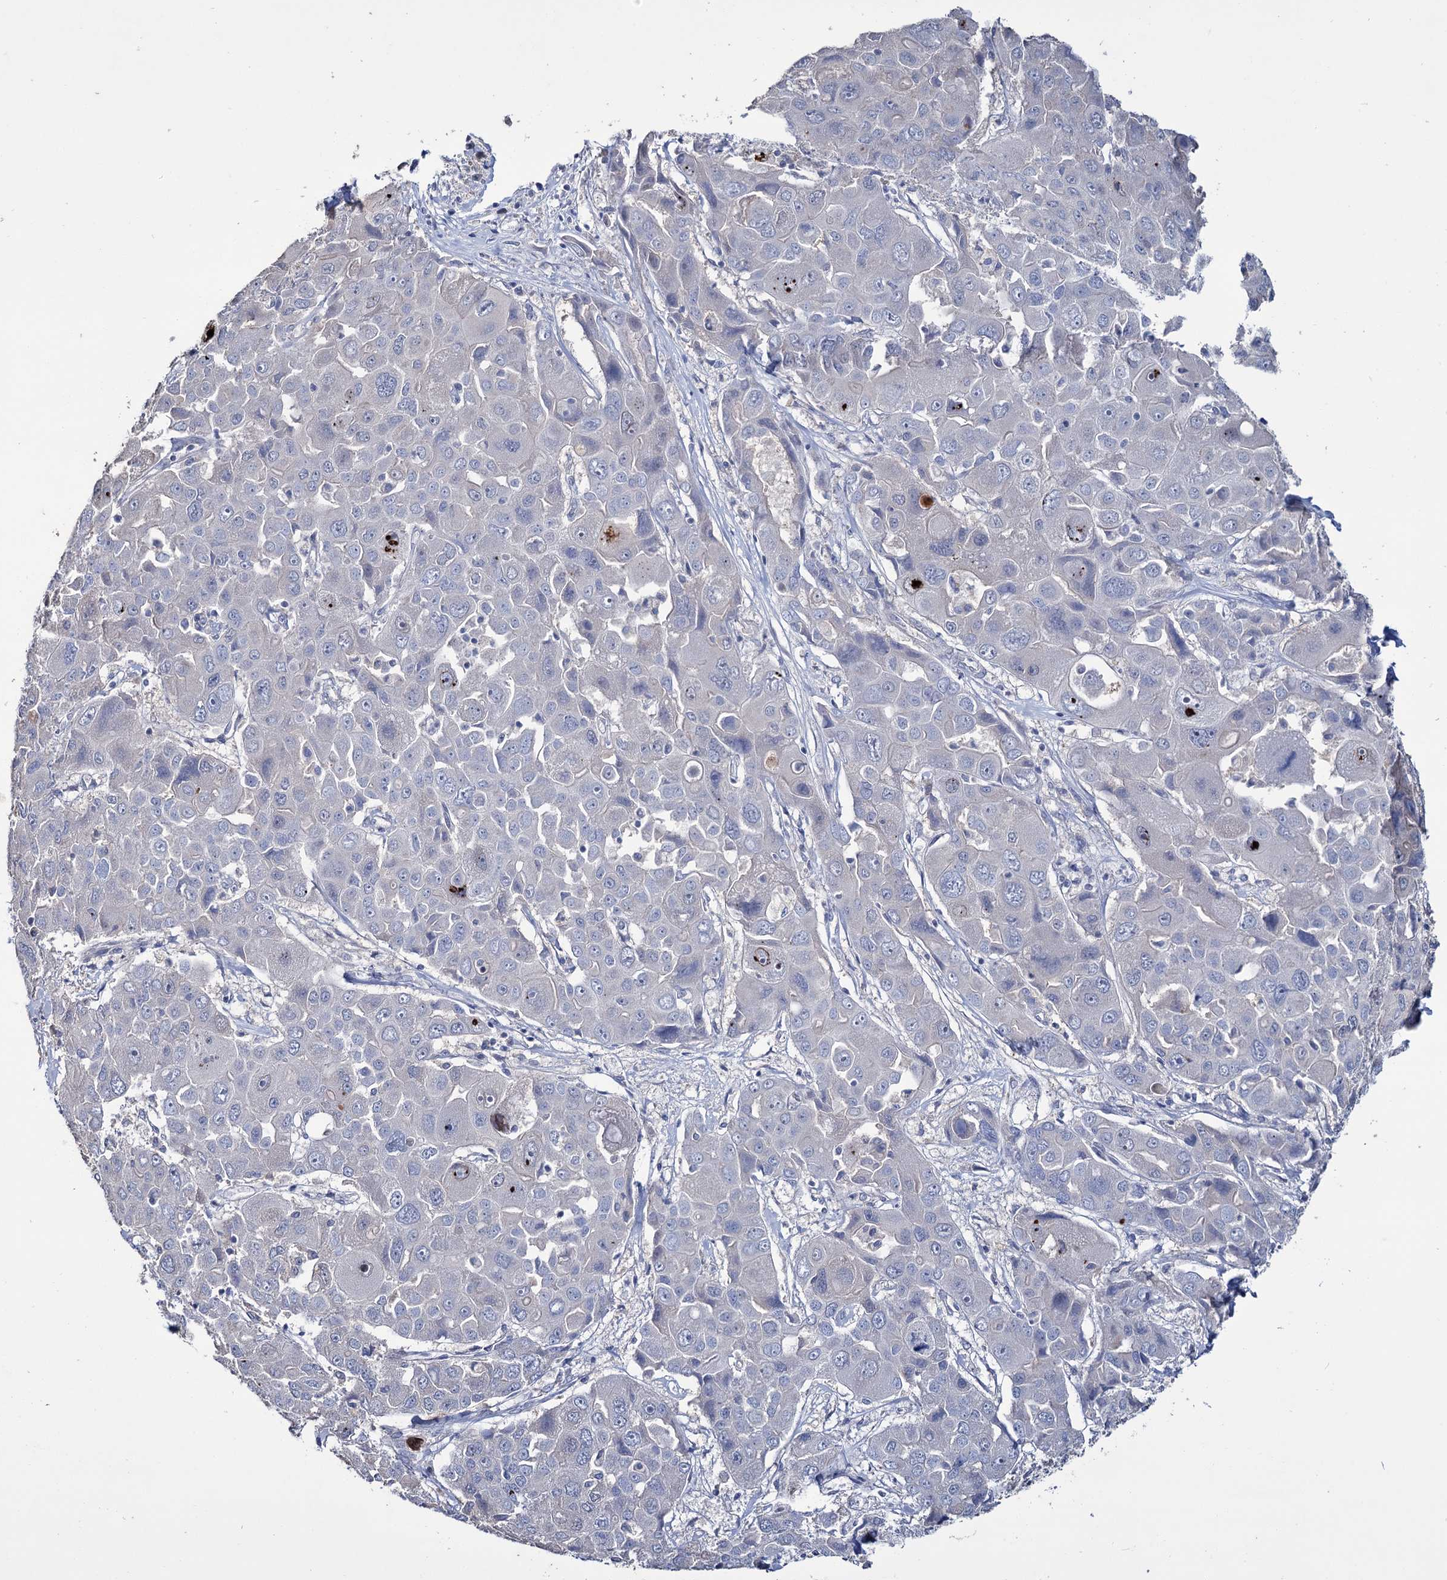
{"staining": {"intensity": "negative", "quantity": "none", "location": "none"}, "tissue": "liver cancer", "cell_type": "Tumor cells", "image_type": "cancer", "snomed": [{"axis": "morphology", "description": "Cholangiocarcinoma"}, {"axis": "topography", "description": "Liver"}], "caption": "Protein analysis of liver cancer displays no significant positivity in tumor cells.", "gene": "EPB41L5", "patient": {"sex": "male", "age": 67}}